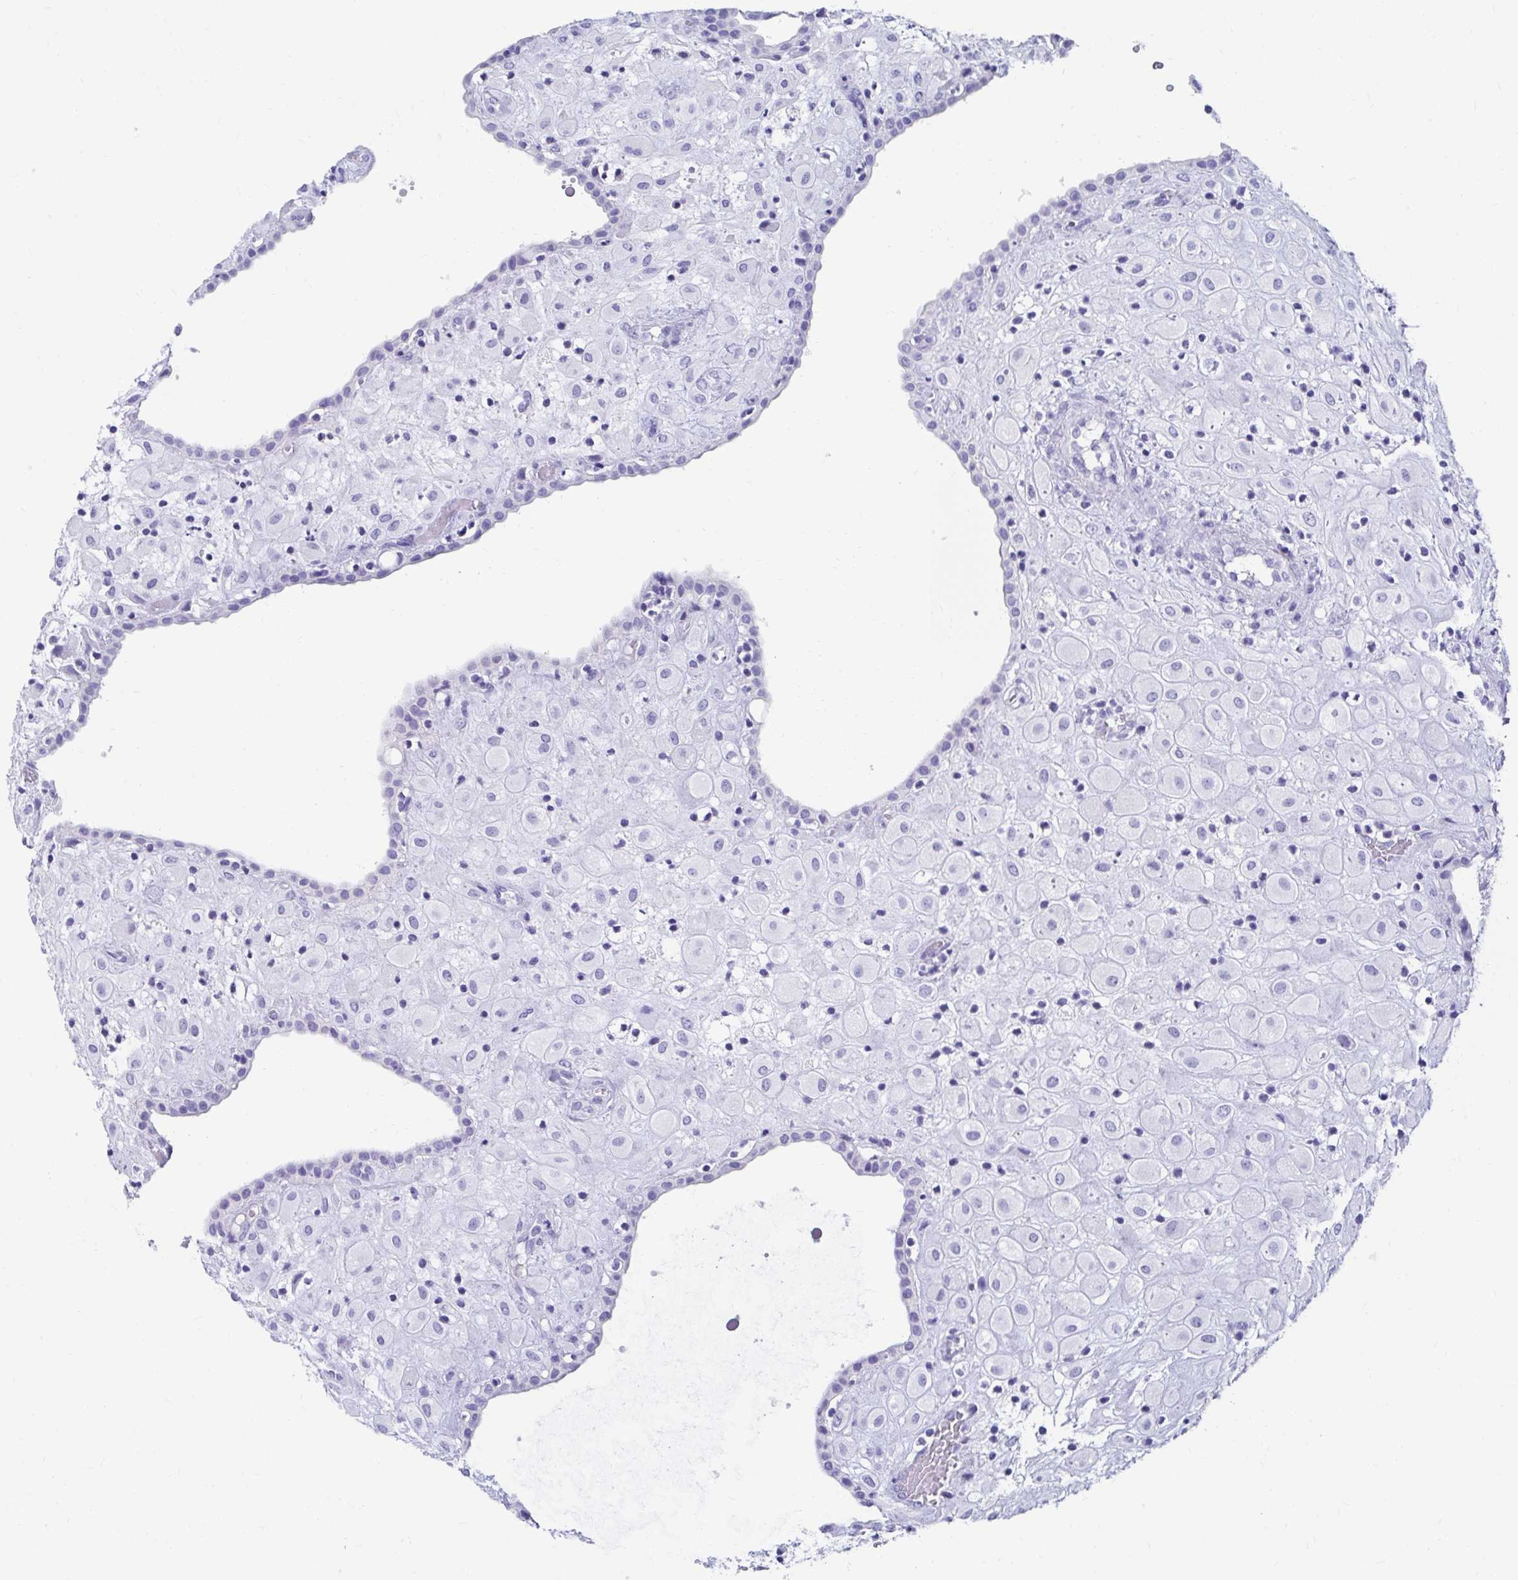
{"staining": {"intensity": "negative", "quantity": "none", "location": "none"}, "tissue": "placenta", "cell_type": "Decidual cells", "image_type": "normal", "snomed": [{"axis": "morphology", "description": "Normal tissue, NOS"}, {"axis": "topography", "description": "Placenta"}], "caption": "A photomicrograph of placenta stained for a protein displays no brown staining in decidual cells.", "gene": "DPEP3", "patient": {"sex": "female", "age": 24}}